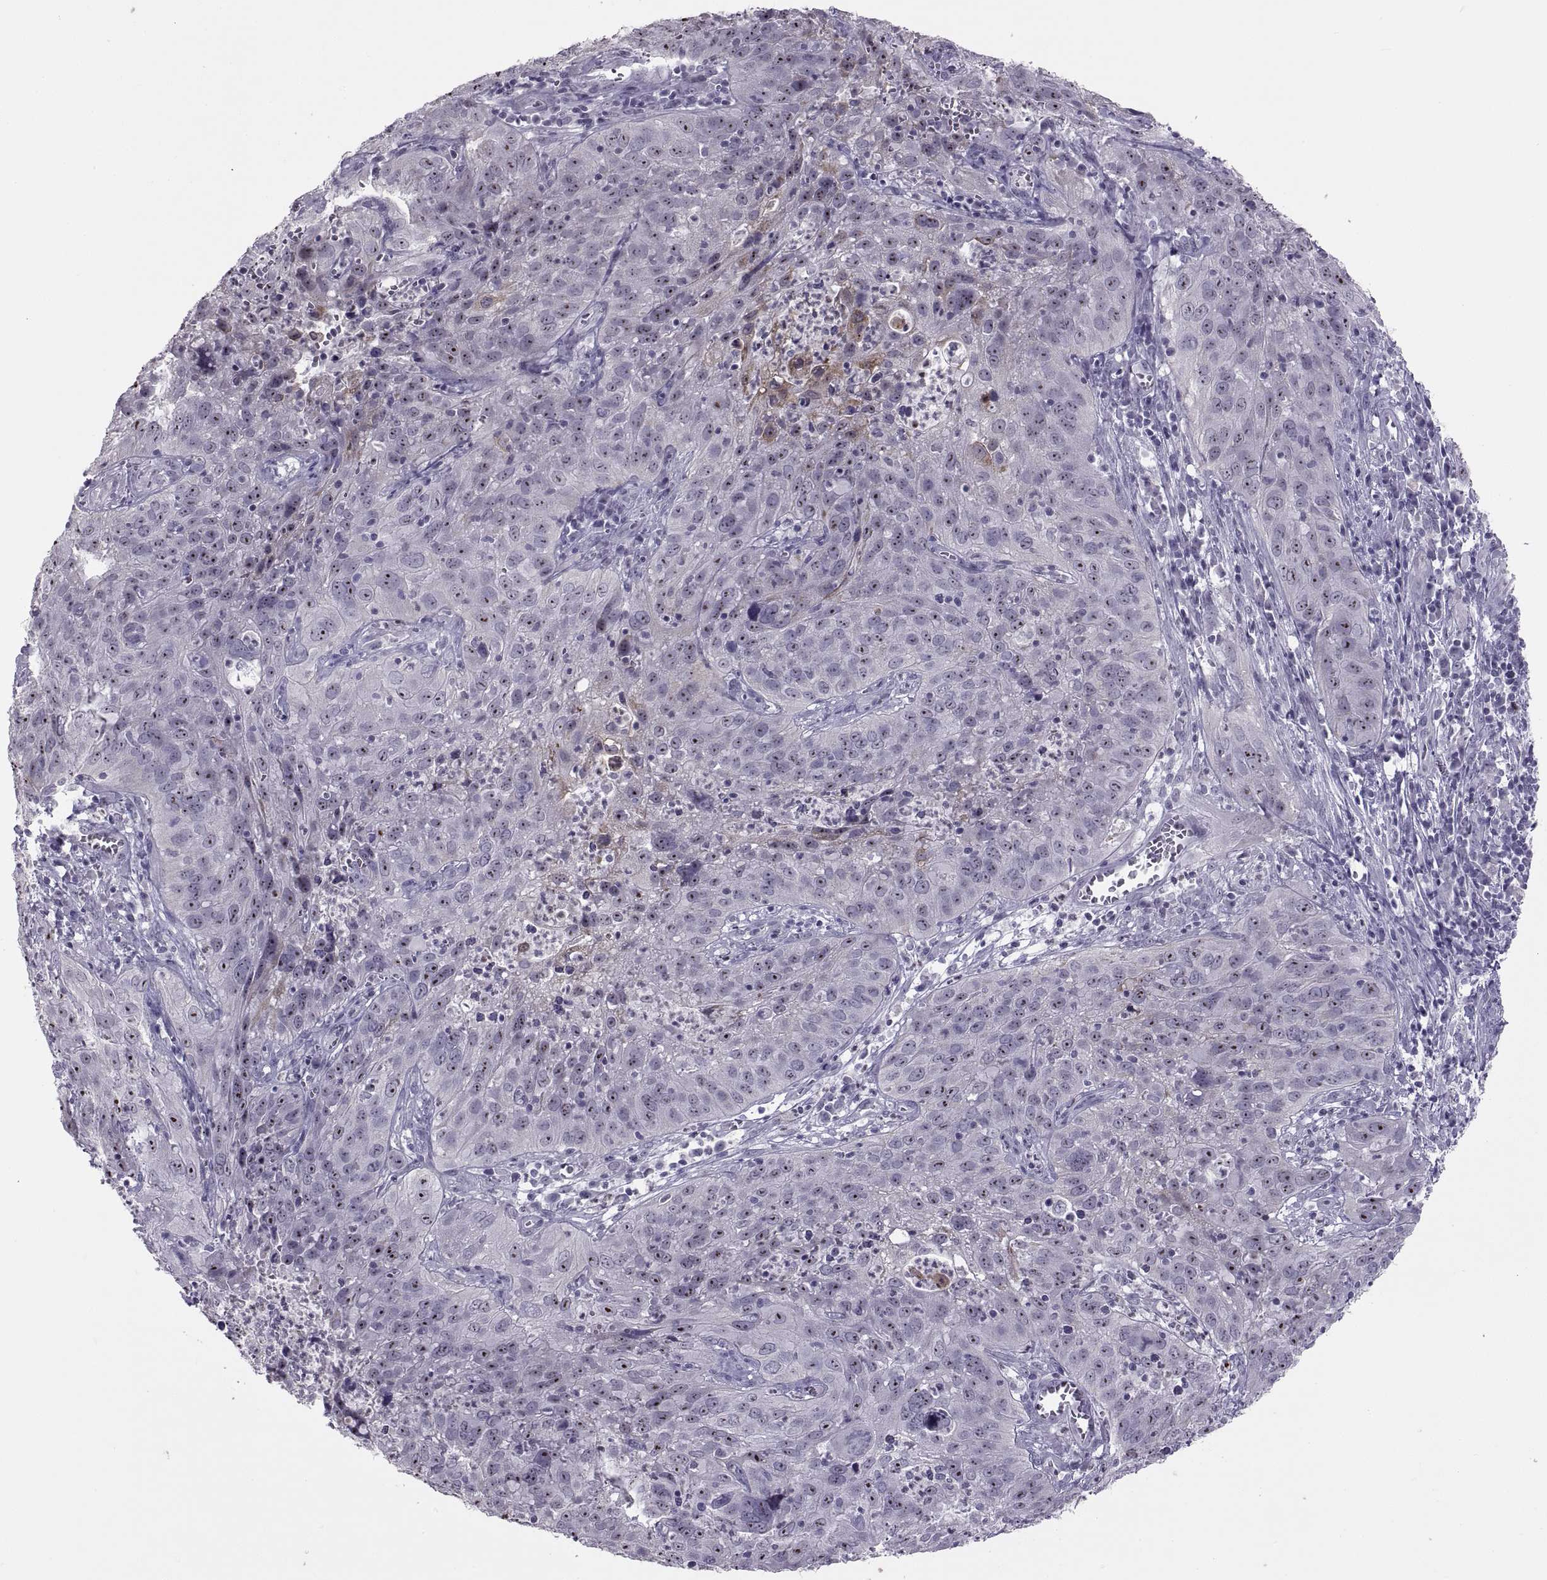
{"staining": {"intensity": "strong", "quantity": "25%-75%", "location": "nuclear"}, "tissue": "cervical cancer", "cell_type": "Tumor cells", "image_type": "cancer", "snomed": [{"axis": "morphology", "description": "Squamous cell carcinoma, NOS"}, {"axis": "topography", "description": "Cervix"}], "caption": "Immunohistochemistry (IHC) of cervical cancer shows high levels of strong nuclear staining in about 25%-75% of tumor cells. Immunohistochemistry stains the protein of interest in brown and the nuclei are stained blue.", "gene": "ASIC2", "patient": {"sex": "female", "age": 32}}